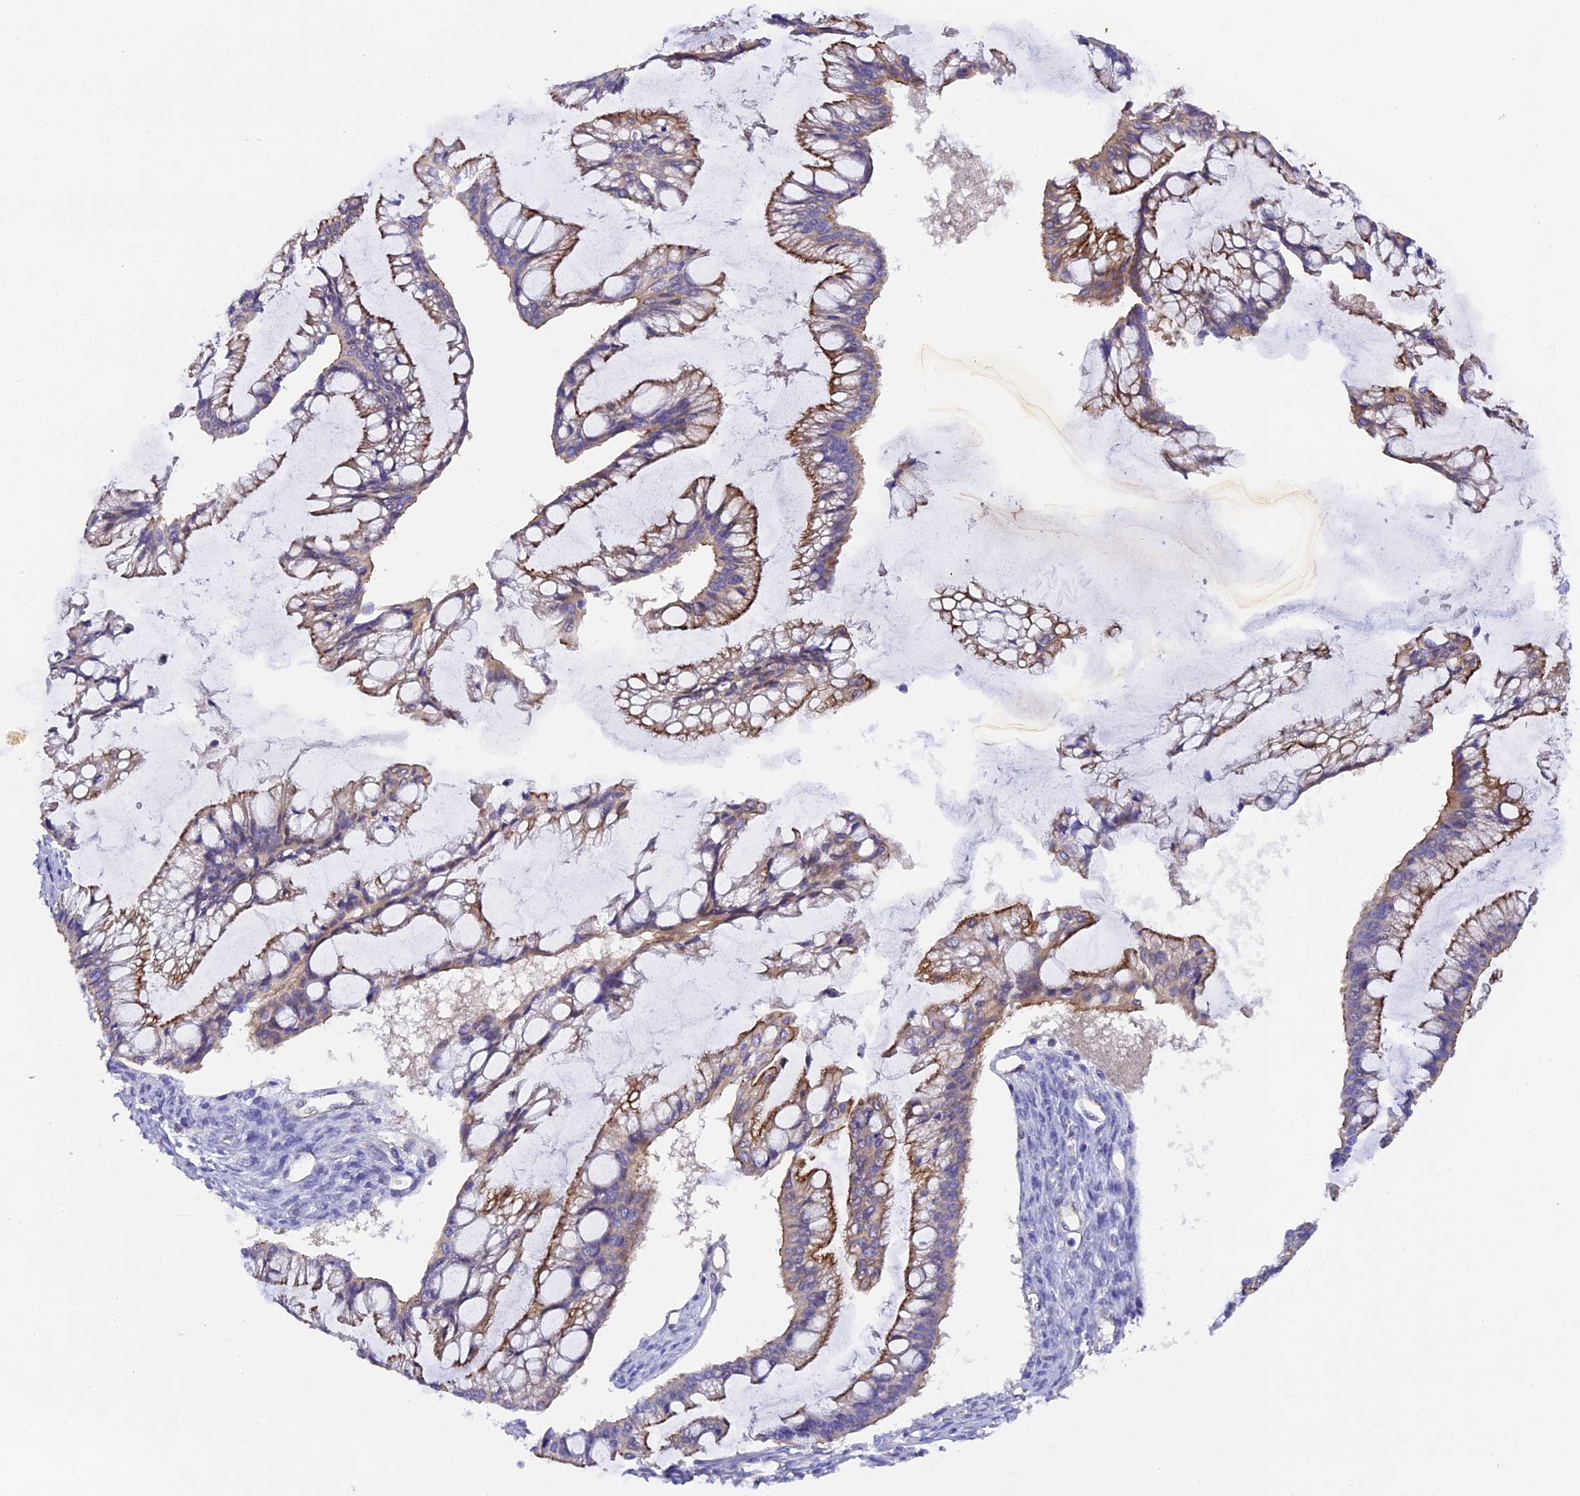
{"staining": {"intensity": "moderate", "quantity": "25%-75%", "location": "cytoplasmic/membranous"}, "tissue": "ovarian cancer", "cell_type": "Tumor cells", "image_type": "cancer", "snomed": [{"axis": "morphology", "description": "Cystadenocarcinoma, mucinous, NOS"}, {"axis": "topography", "description": "Ovary"}], "caption": "Protein expression analysis of human ovarian cancer (mucinous cystadenocarcinoma) reveals moderate cytoplasmic/membranous positivity in approximately 25%-75% of tumor cells. The staining was performed using DAB (3,3'-diaminobenzidine), with brown indicating positive protein expression. Nuclei are stained blue with hematoxylin.", "gene": "SP4", "patient": {"sex": "female", "age": 73}}